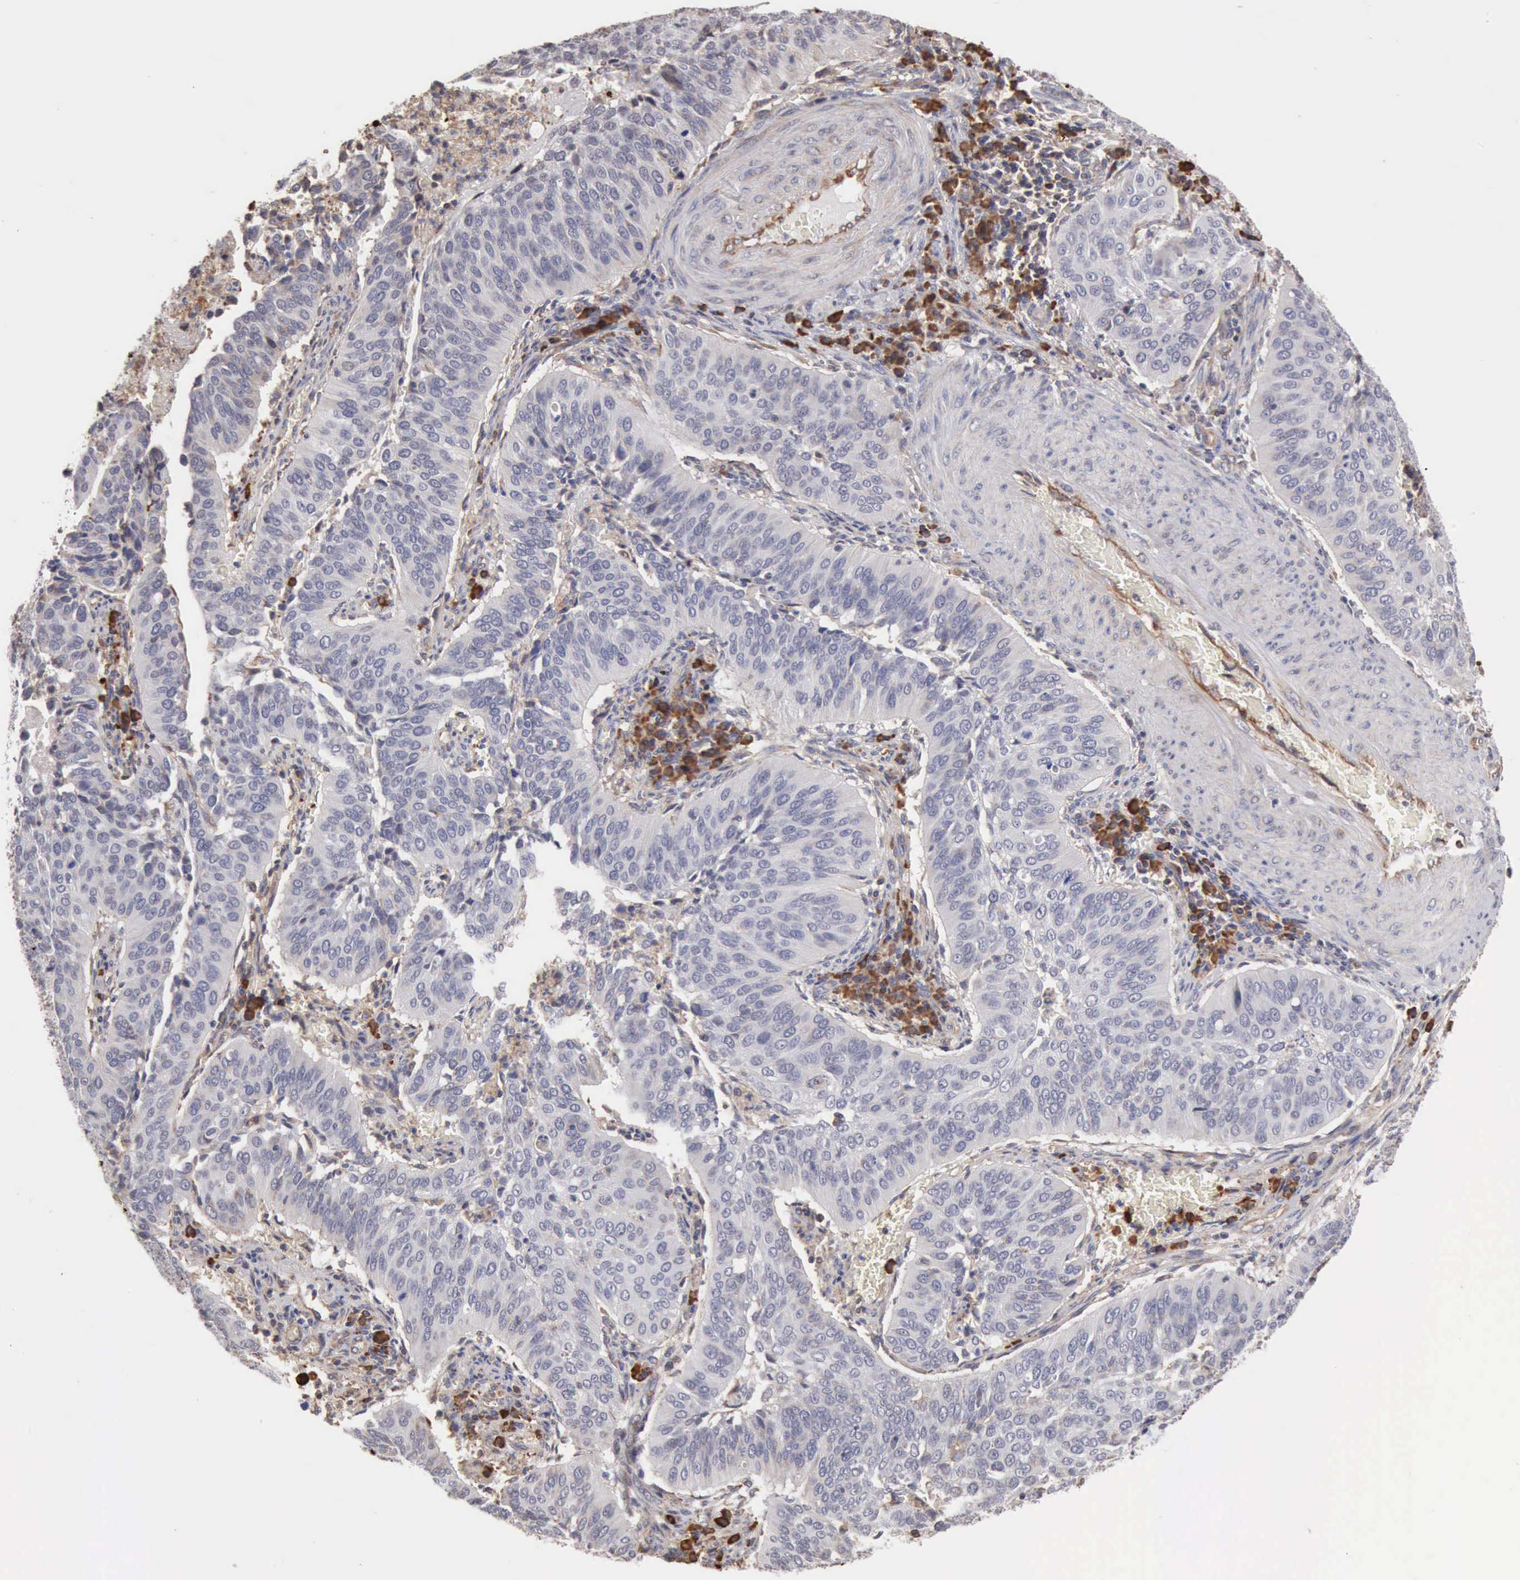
{"staining": {"intensity": "negative", "quantity": "none", "location": "none"}, "tissue": "cervical cancer", "cell_type": "Tumor cells", "image_type": "cancer", "snomed": [{"axis": "morphology", "description": "Squamous cell carcinoma, NOS"}, {"axis": "topography", "description": "Cervix"}], "caption": "Cervical squamous cell carcinoma was stained to show a protein in brown. There is no significant staining in tumor cells. The staining was performed using DAB (3,3'-diaminobenzidine) to visualize the protein expression in brown, while the nuclei were stained in blue with hematoxylin (Magnification: 20x).", "gene": "GPR101", "patient": {"sex": "female", "age": 39}}